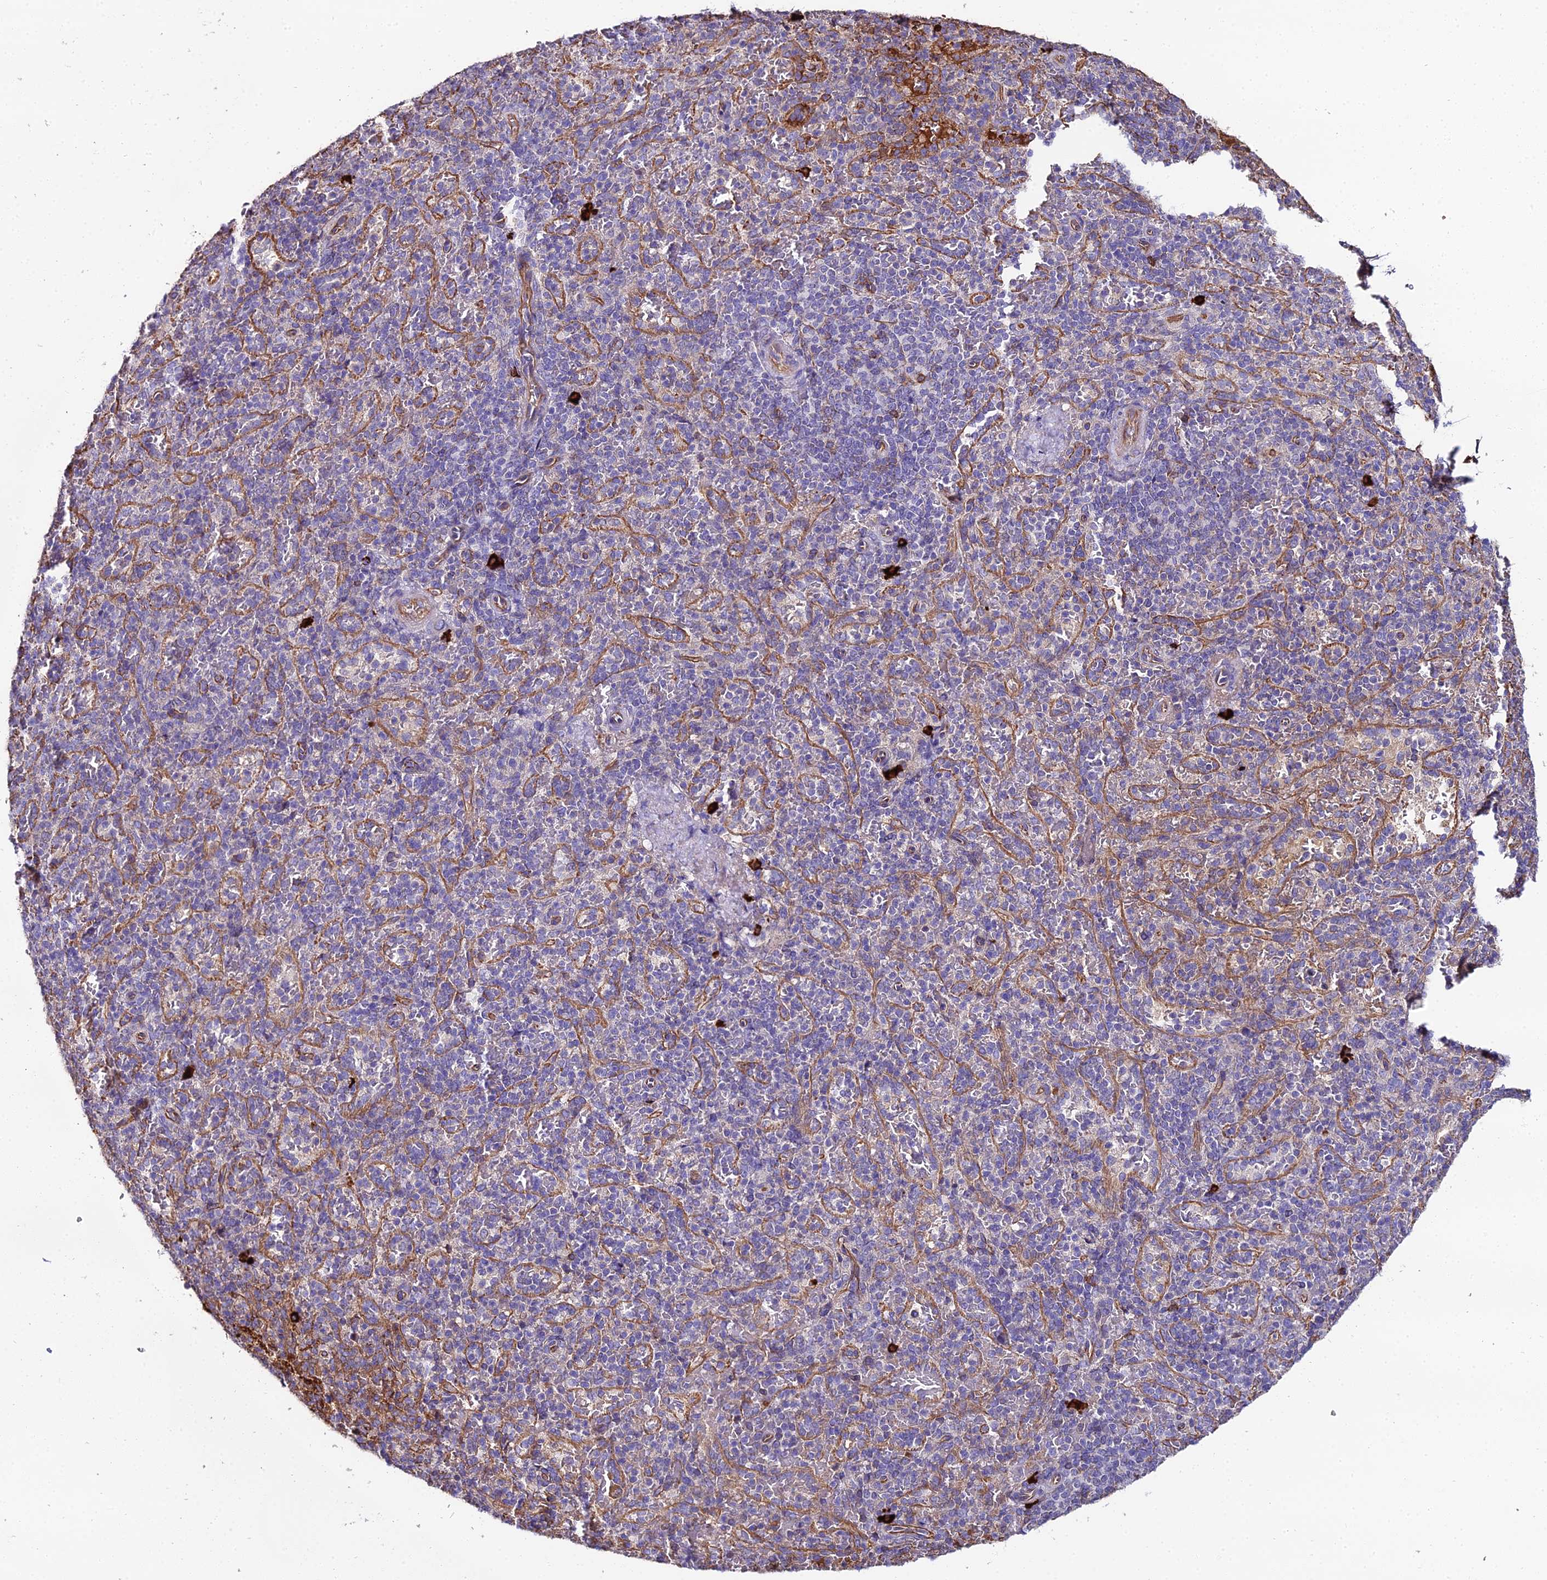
{"staining": {"intensity": "negative", "quantity": "none", "location": "none"}, "tissue": "spleen", "cell_type": "Cells in red pulp", "image_type": "normal", "snomed": [{"axis": "morphology", "description": "Normal tissue, NOS"}, {"axis": "topography", "description": "Spleen"}], "caption": "IHC of normal spleen reveals no expression in cells in red pulp.", "gene": "BEX4", "patient": {"sex": "male", "age": 82}}